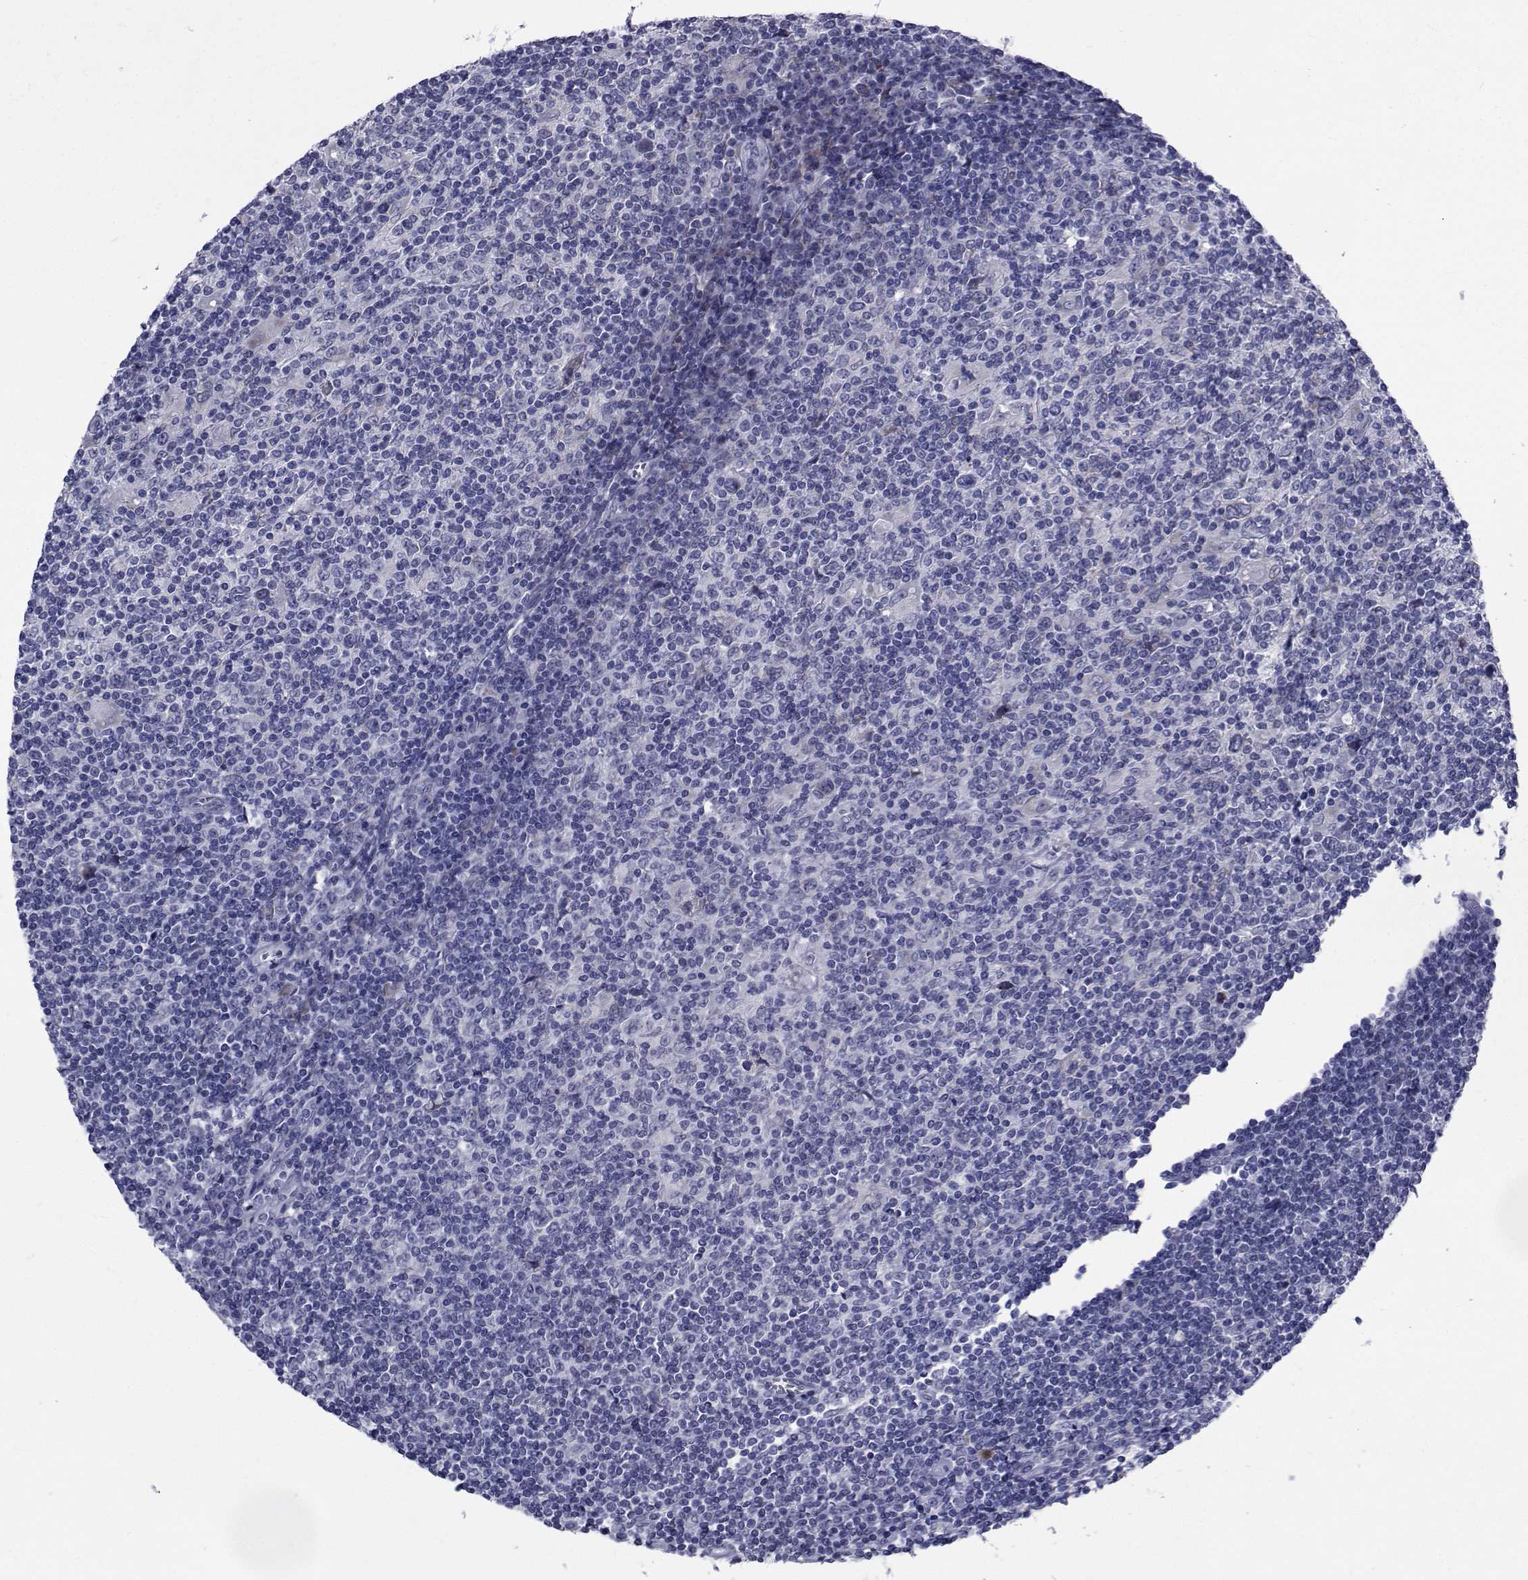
{"staining": {"intensity": "negative", "quantity": "none", "location": "none"}, "tissue": "lymphoma", "cell_type": "Tumor cells", "image_type": "cancer", "snomed": [{"axis": "morphology", "description": "Hodgkin's disease, NOS"}, {"axis": "topography", "description": "Lymph node"}], "caption": "Protein analysis of lymphoma exhibits no significant expression in tumor cells.", "gene": "ROPN1", "patient": {"sex": "male", "age": 40}}